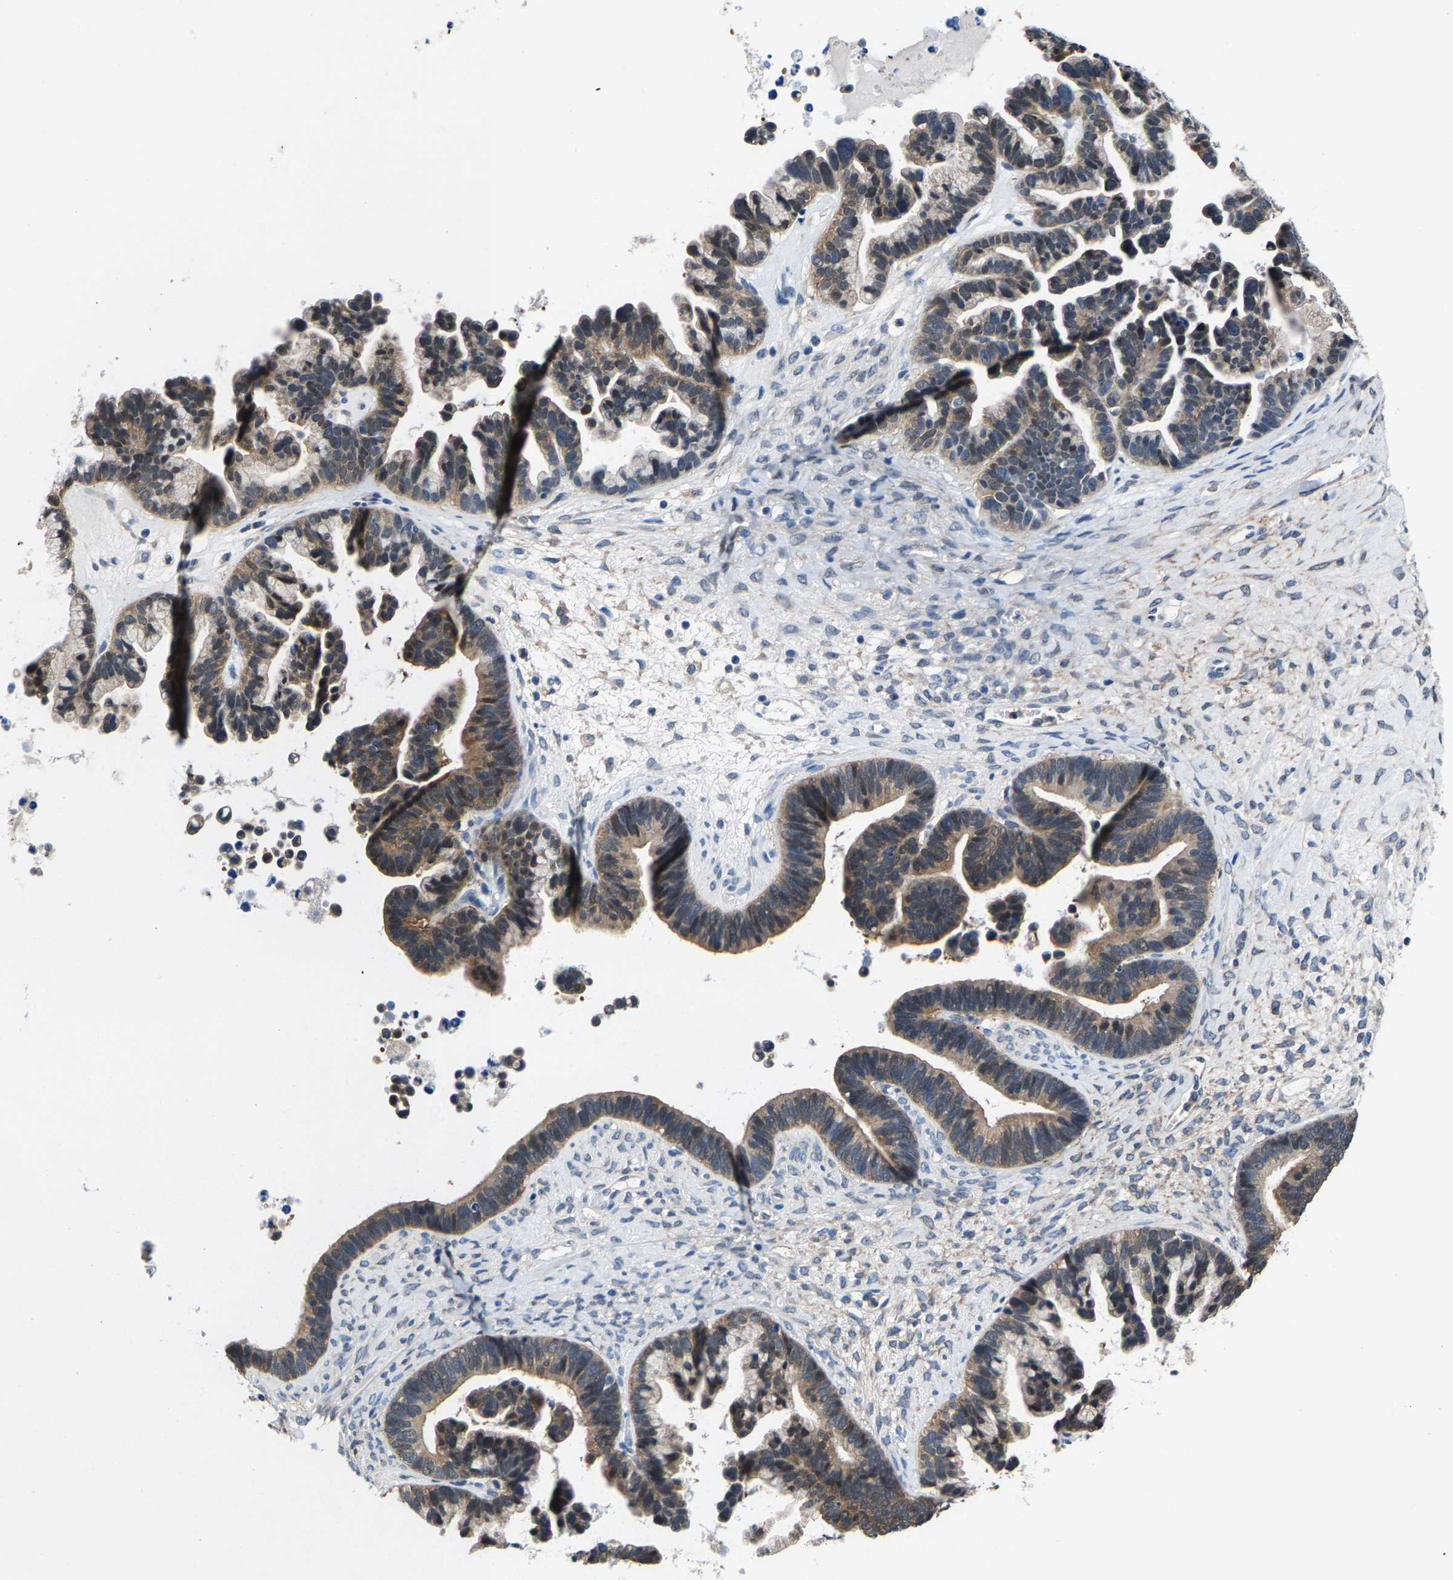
{"staining": {"intensity": "weak", "quantity": ">75%", "location": "cytoplasmic/membranous"}, "tissue": "ovarian cancer", "cell_type": "Tumor cells", "image_type": "cancer", "snomed": [{"axis": "morphology", "description": "Cystadenocarcinoma, serous, NOS"}, {"axis": "topography", "description": "Ovary"}], "caption": "A photomicrograph of human ovarian serous cystadenocarcinoma stained for a protein demonstrates weak cytoplasmic/membranous brown staining in tumor cells. Immunohistochemistry stains the protein in brown and the nuclei are stained blue.", "gene": "SSH3", "patient": {"sex": "female", "age": 56}}